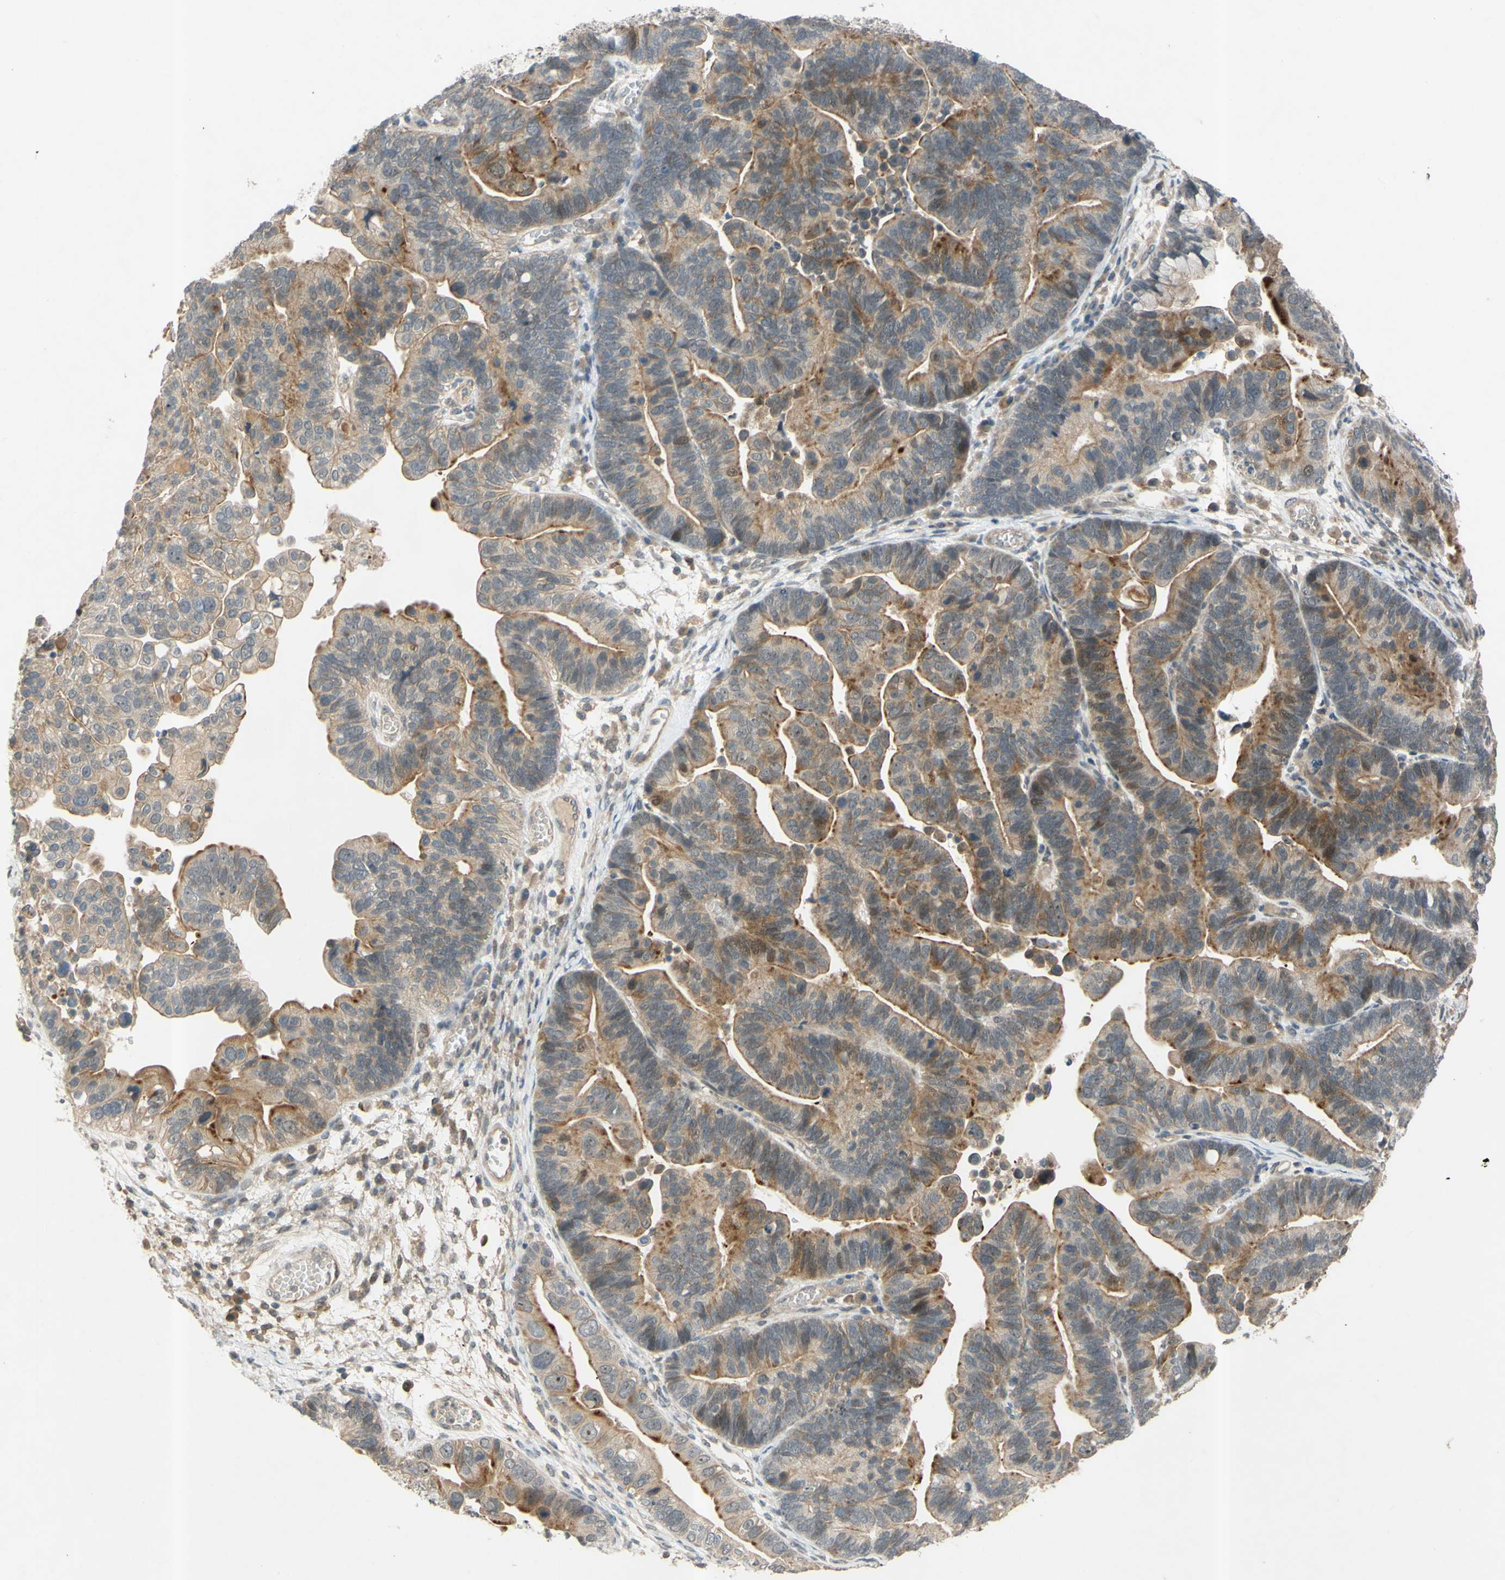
{"staining": {"intensity": "weak", "quantity": ">75%", "location": "cytoplasmic/membranous"}, "tissue": "ovarian cancer", "cell_type": "Tumor cells", "image_type": "cancer", "snomed": [{"axis": "morphology", "description": "Cystadenocarcinoma, serous, NOS"}, {"axis": "topography", "description": "Ovary"}], "caption": "Immunohistochemistry micrograph of human ovarian cancer (serous cystadenocarcinoma) stained for a protein (brown), which exhibits low levels of weak cytoplasmic/membranous positivity in about >75% of tumor cells.", "gene": "ALK", "patient": {"sex": "female", "age": 56}}